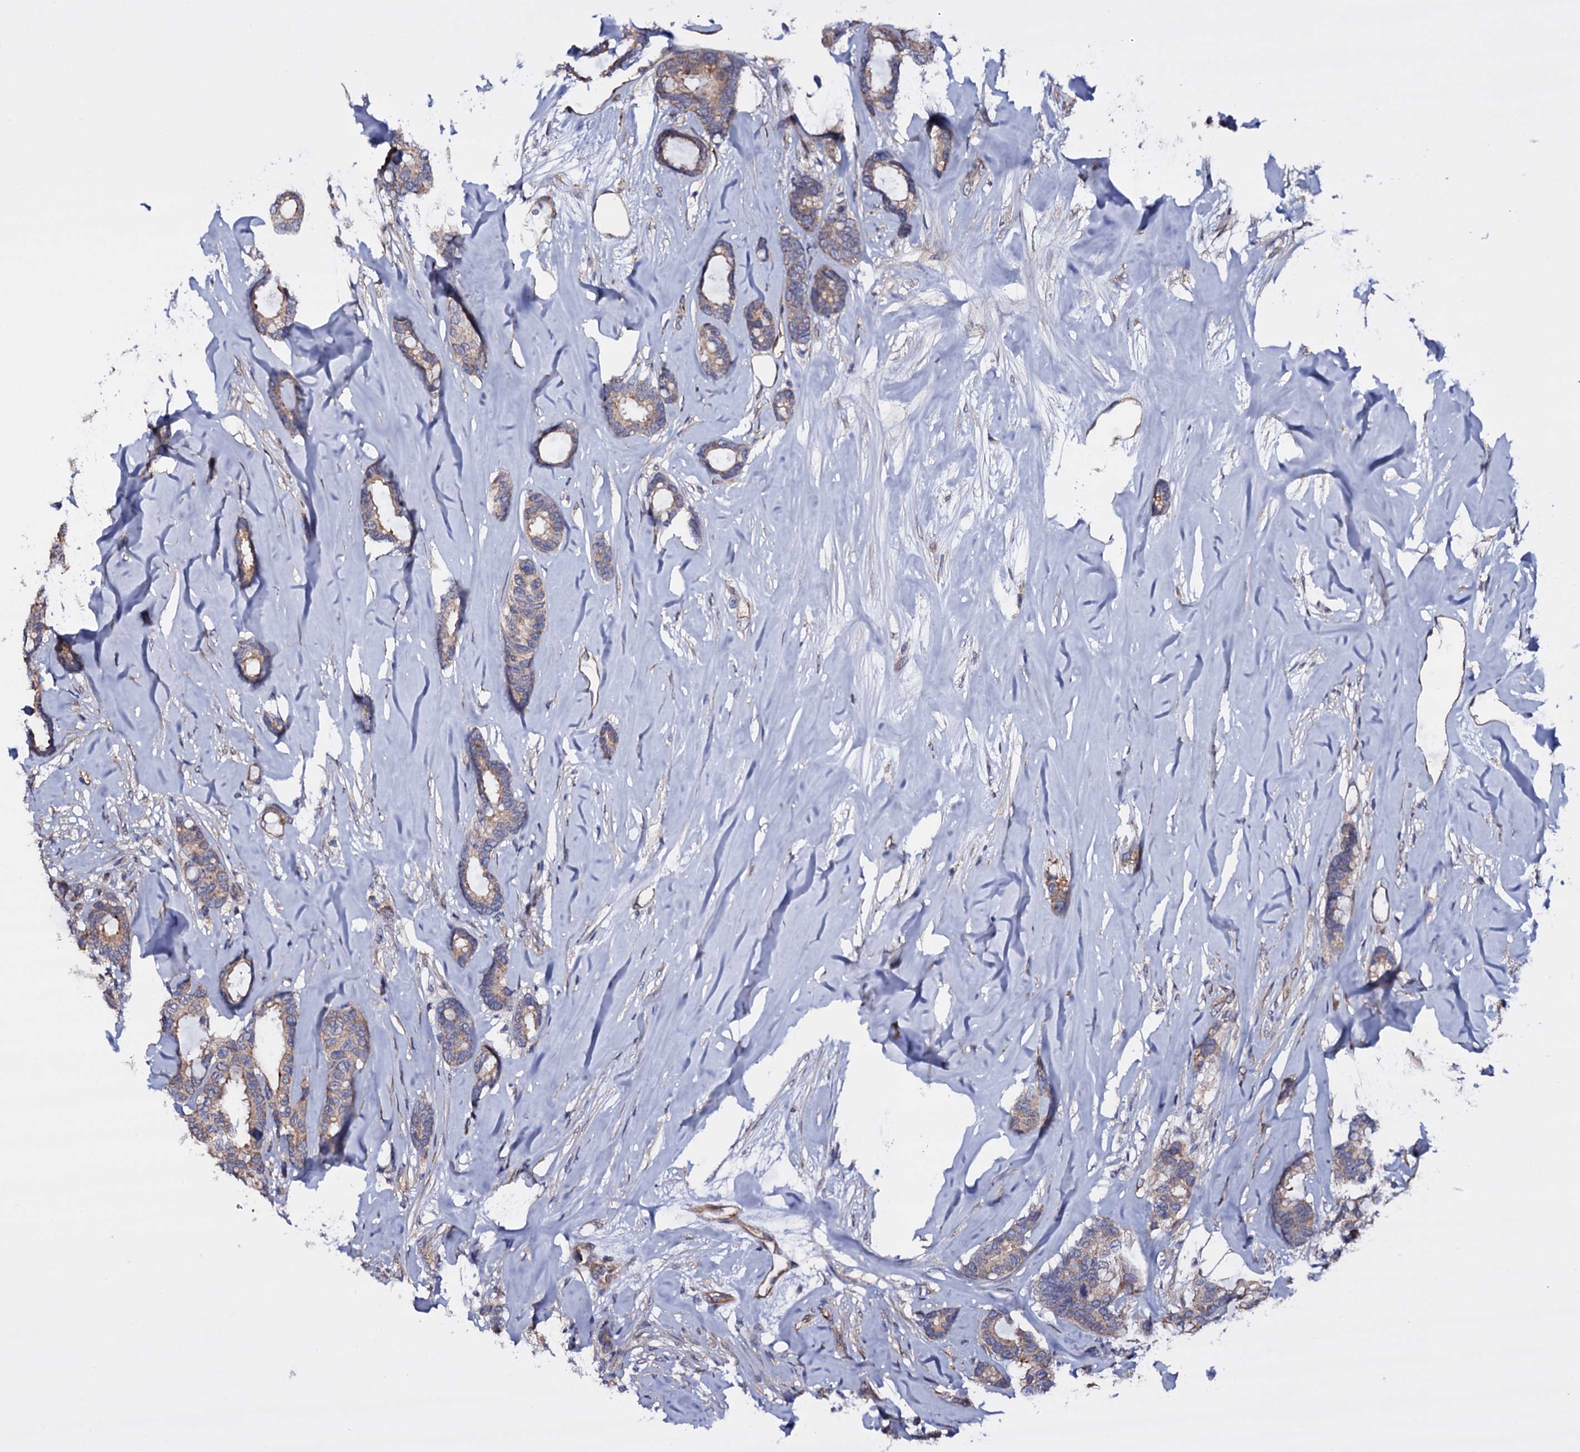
{"staining": {"intensity": "weak", "quantity": "25%-75%", "location": "cytoplasmic/membranous"}, "tissue": "breast cancer", "cell_type": "Tumor cells", "image_type": "cancer", "snomed": [{"axis": "morphology", "description": "Duct carcinoma"}, {"axis": "topography", "description": "Breast"}], "caption": "This is an image of IHC staining of breast cancer (intraductal carcinoma), which shows weak expression in the cytoplasmic/membranous of tumor cells.", "gene": "GAREM1", "patient": {"sex": "female", "age": 87}}